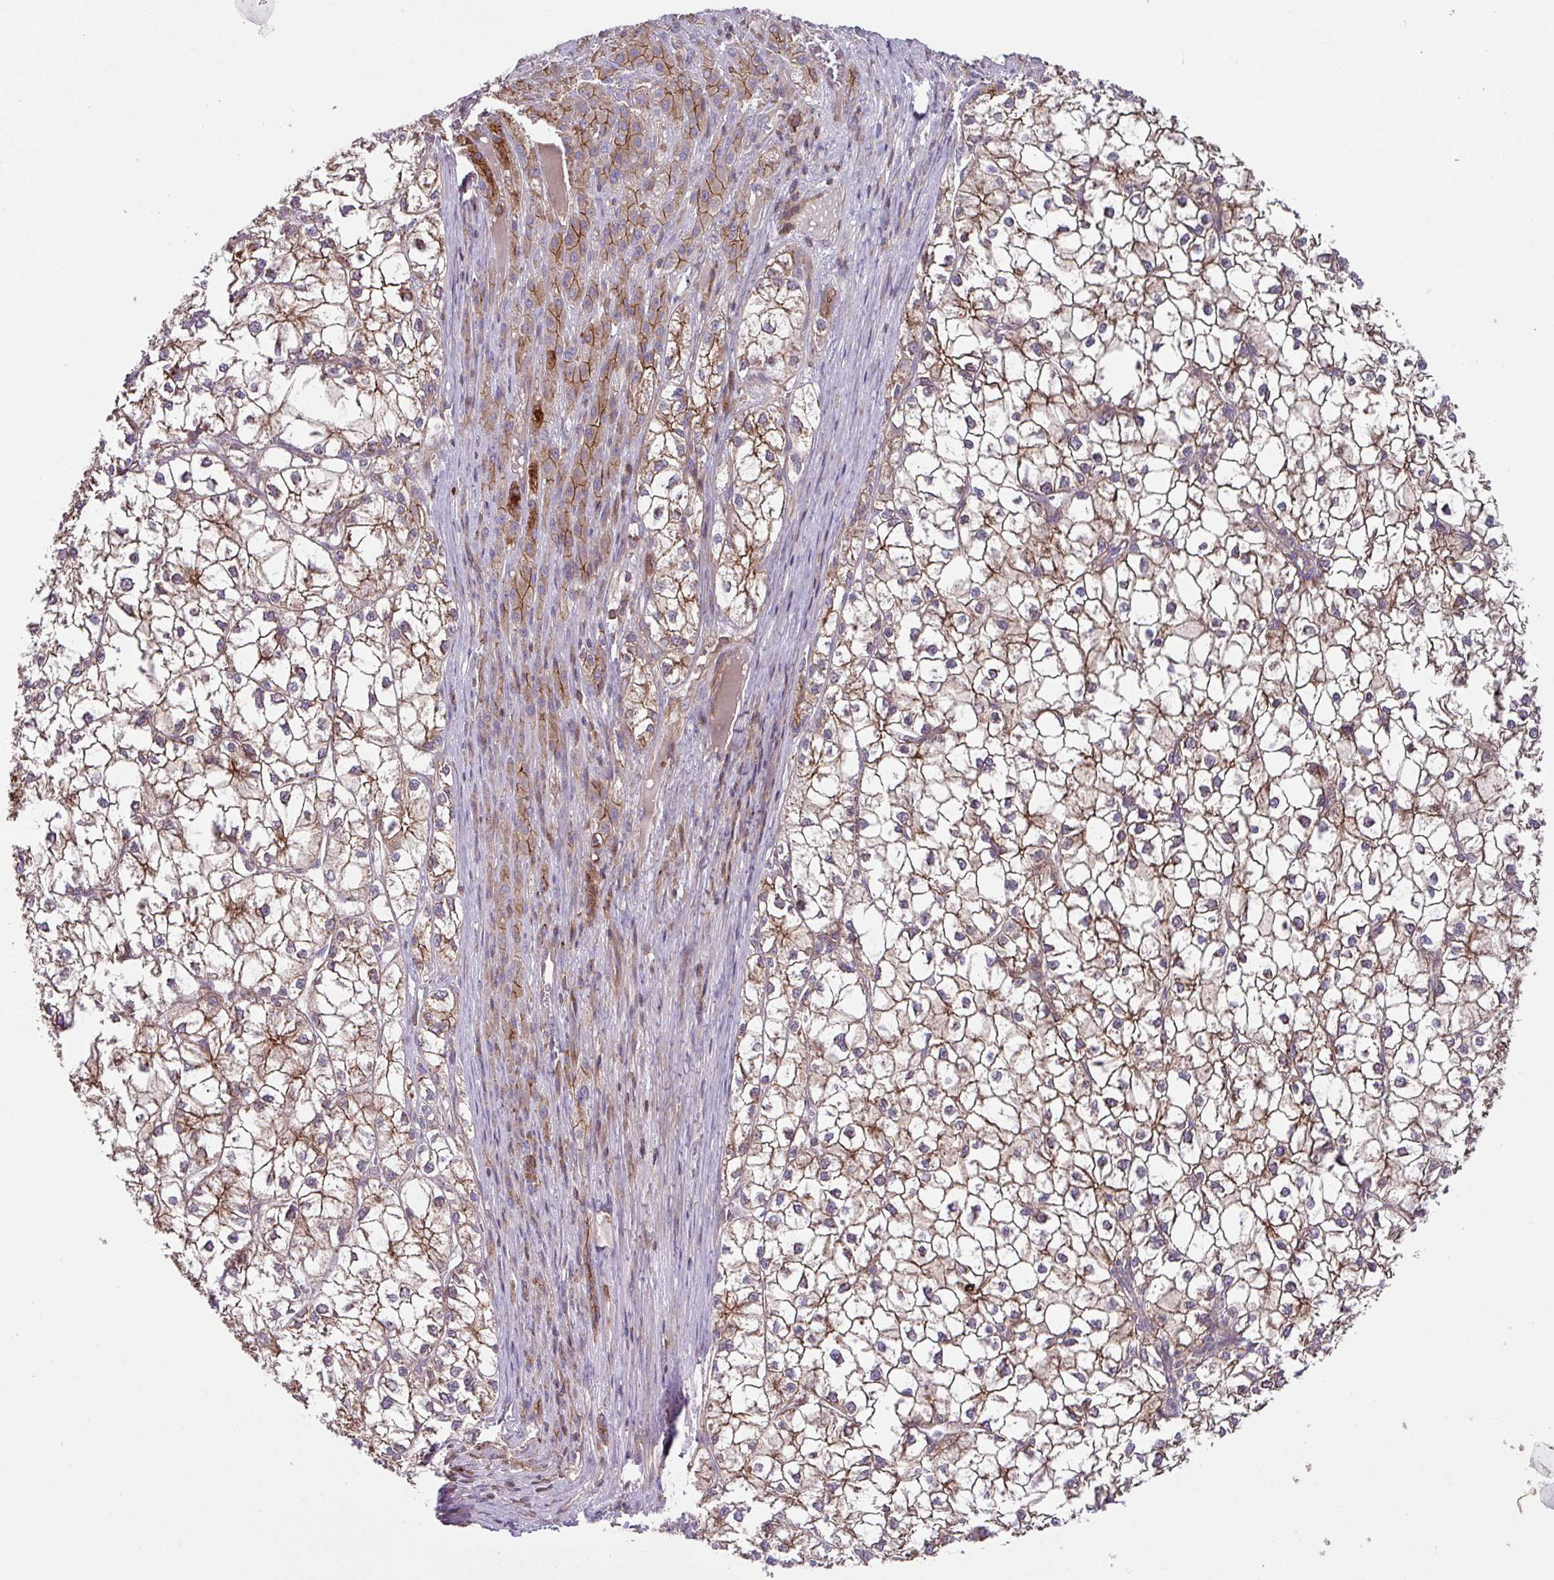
{"staining": {"intensity": "moderate", "quantity": ">75%", "location": "cytoplasmic/membranous"}, "tissue": "liver cancer", "cell_type": "Tumor cells", "image_type": "cancer", "snomed": [{"axis": "morphology", "description": "Carcinoma, Hepatocellular, NOS"}, {"axis": "topography", "description": "Liver"}], "caption": "Human hepatocellular carcinoma (liver) stained for a protein (brown) demonstrates moderate cytoplasmic/membranous positive expression in approximately >75% of tumor cells.", "gene": "RIC1", "patient": {"sex": "female", "age": 43}}